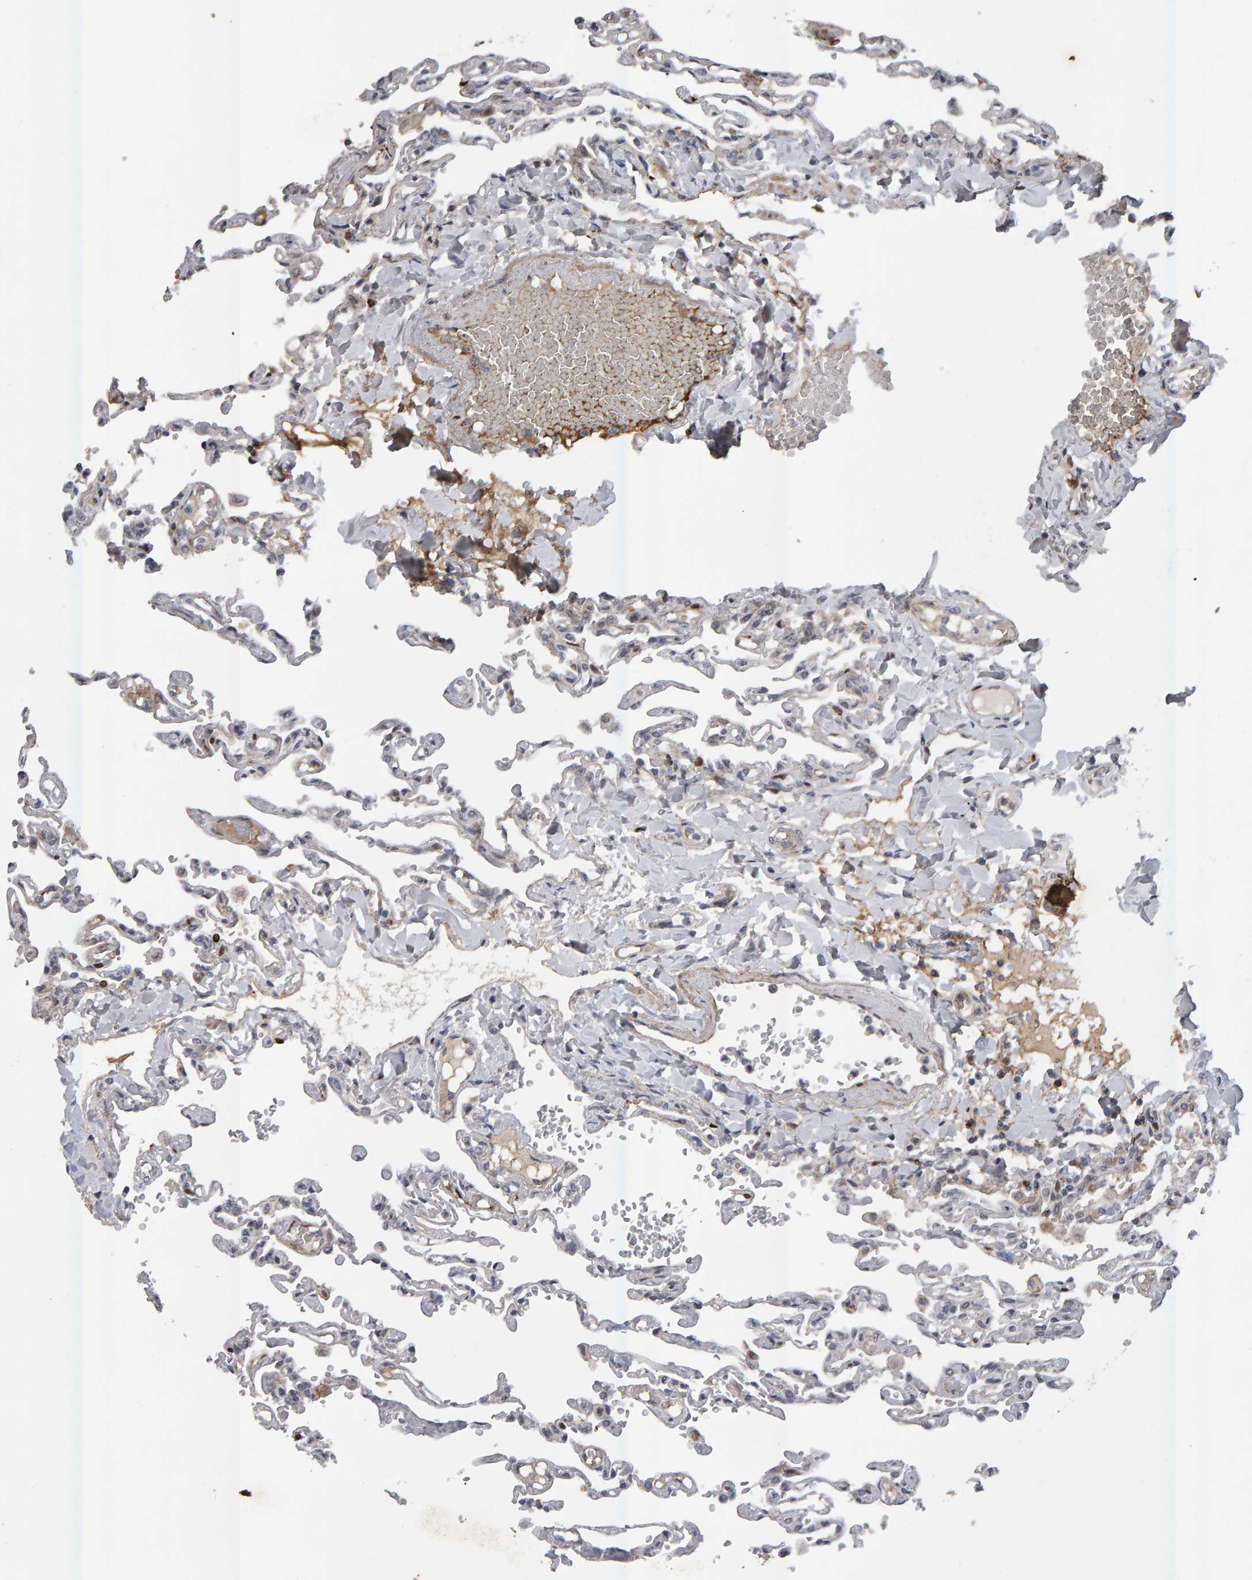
{"staining": {"intensity": "weak", "quantity": "<25%", "location": "cytoplasmic/membranous"}, "tissue": "lung", "cell_type": "Alveolar cells", "image_type": "normal", "snomed": [{"axis": "morphology", "description": "Normal tissue, NOS"}, {"axis": "topography", "description": "Lung"}], "caption": "Micrograph shows no protein positivity in alveolar cells of normal lung.", "gene": "IPO8", "patient": {"sex": "male", "age": 21}}